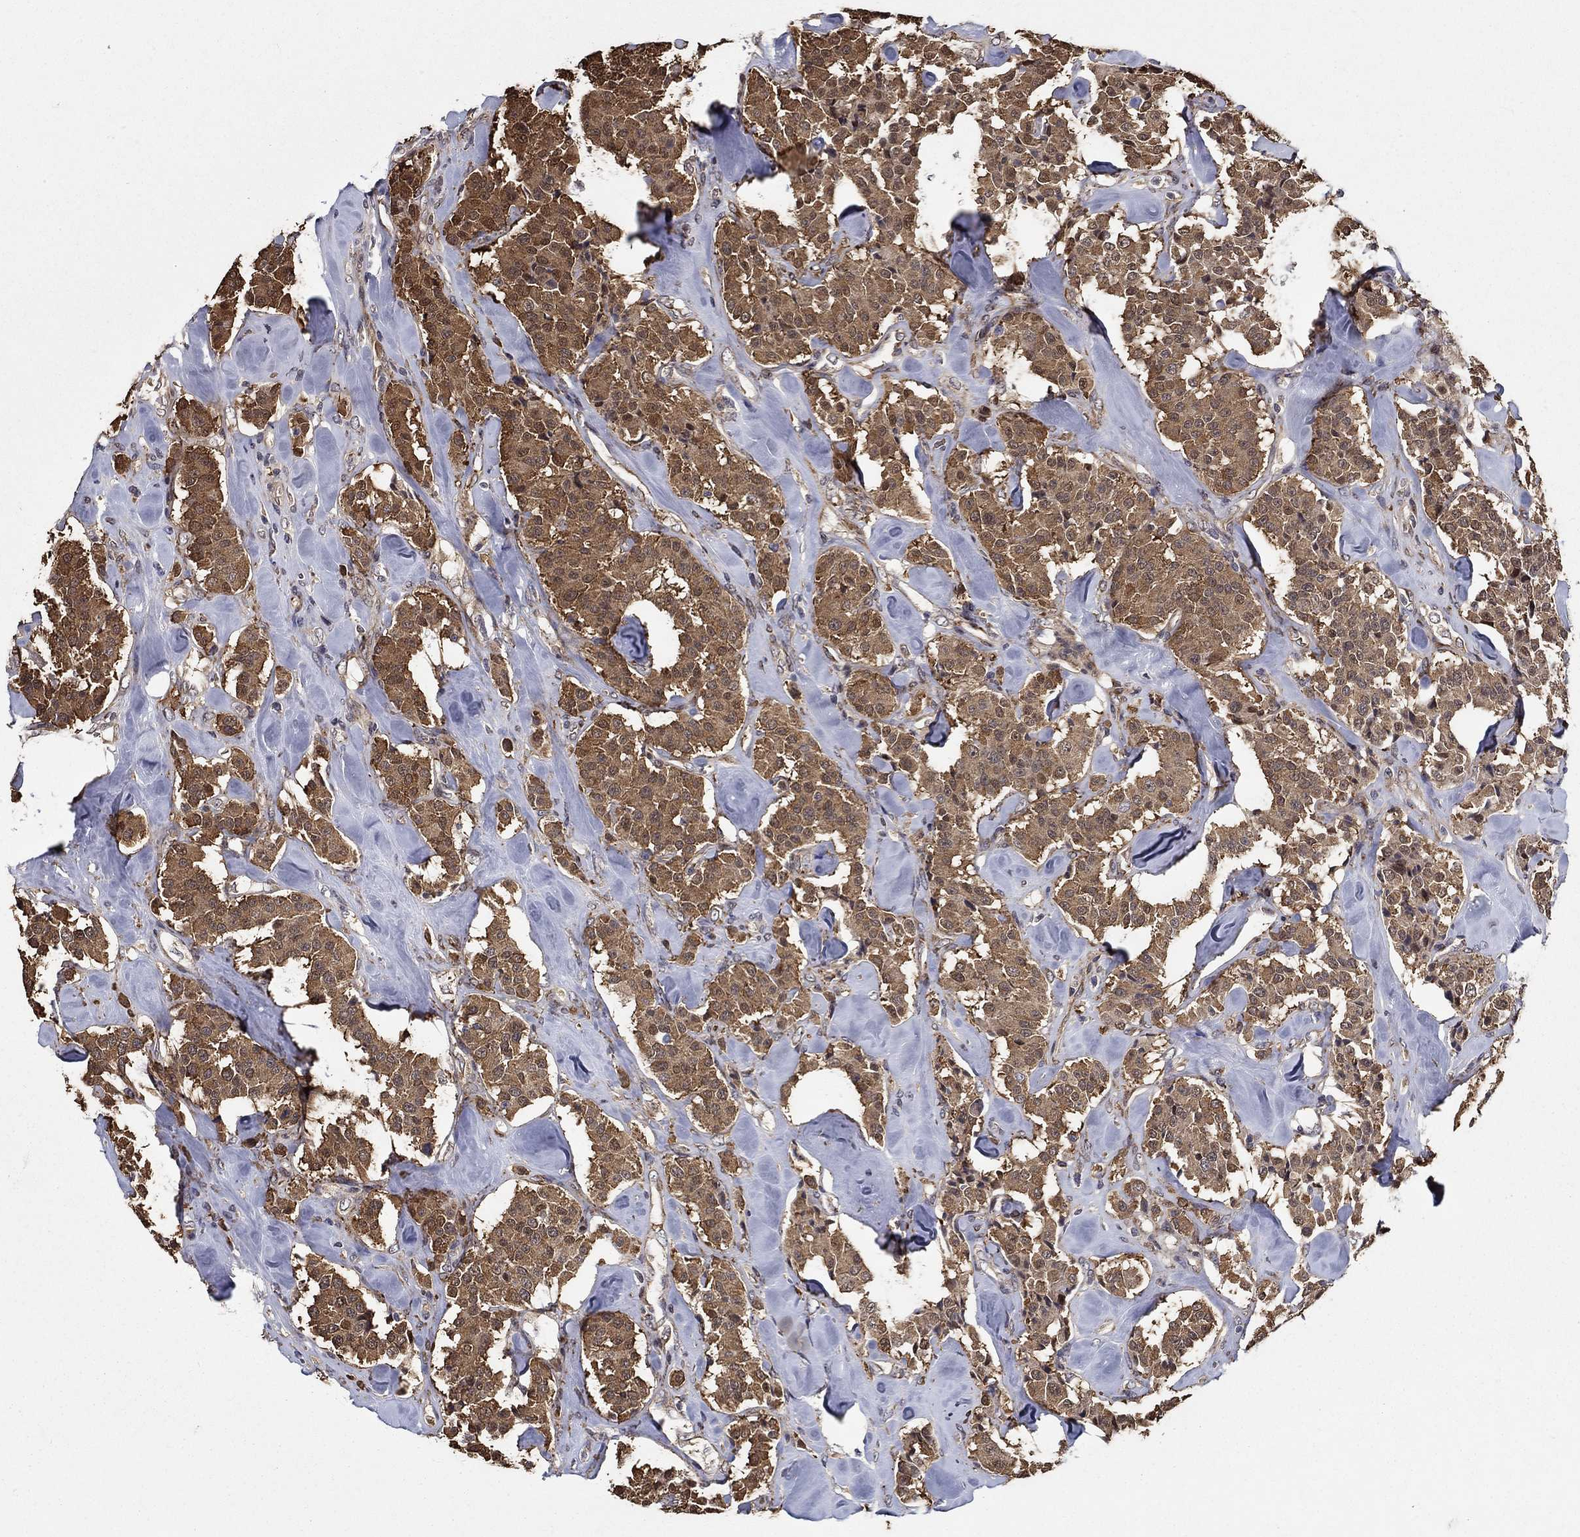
{"staining": {"intensity": "strong", "quantity": "25%-75%", "location": "cytoplasmic/membranous,nuclear"}, "tissue": "carcinoid", "cell_type": "Tumor cells", "image_type": "cancer", "snomed": [{"axis": "morphology", "description": "Carcinoid, malignant, NOS"}, {"axis": "topography", "description": "Pancreas"}], "caption": "Human malignant carcinoid stained with a brown dye shows strong cytoplasmic/membranous and nuclear positive positivity in approximately 25%-75% of tumor cells.", "gene": "ZNF594", "patient": {"sex": "male", "age": 41}}